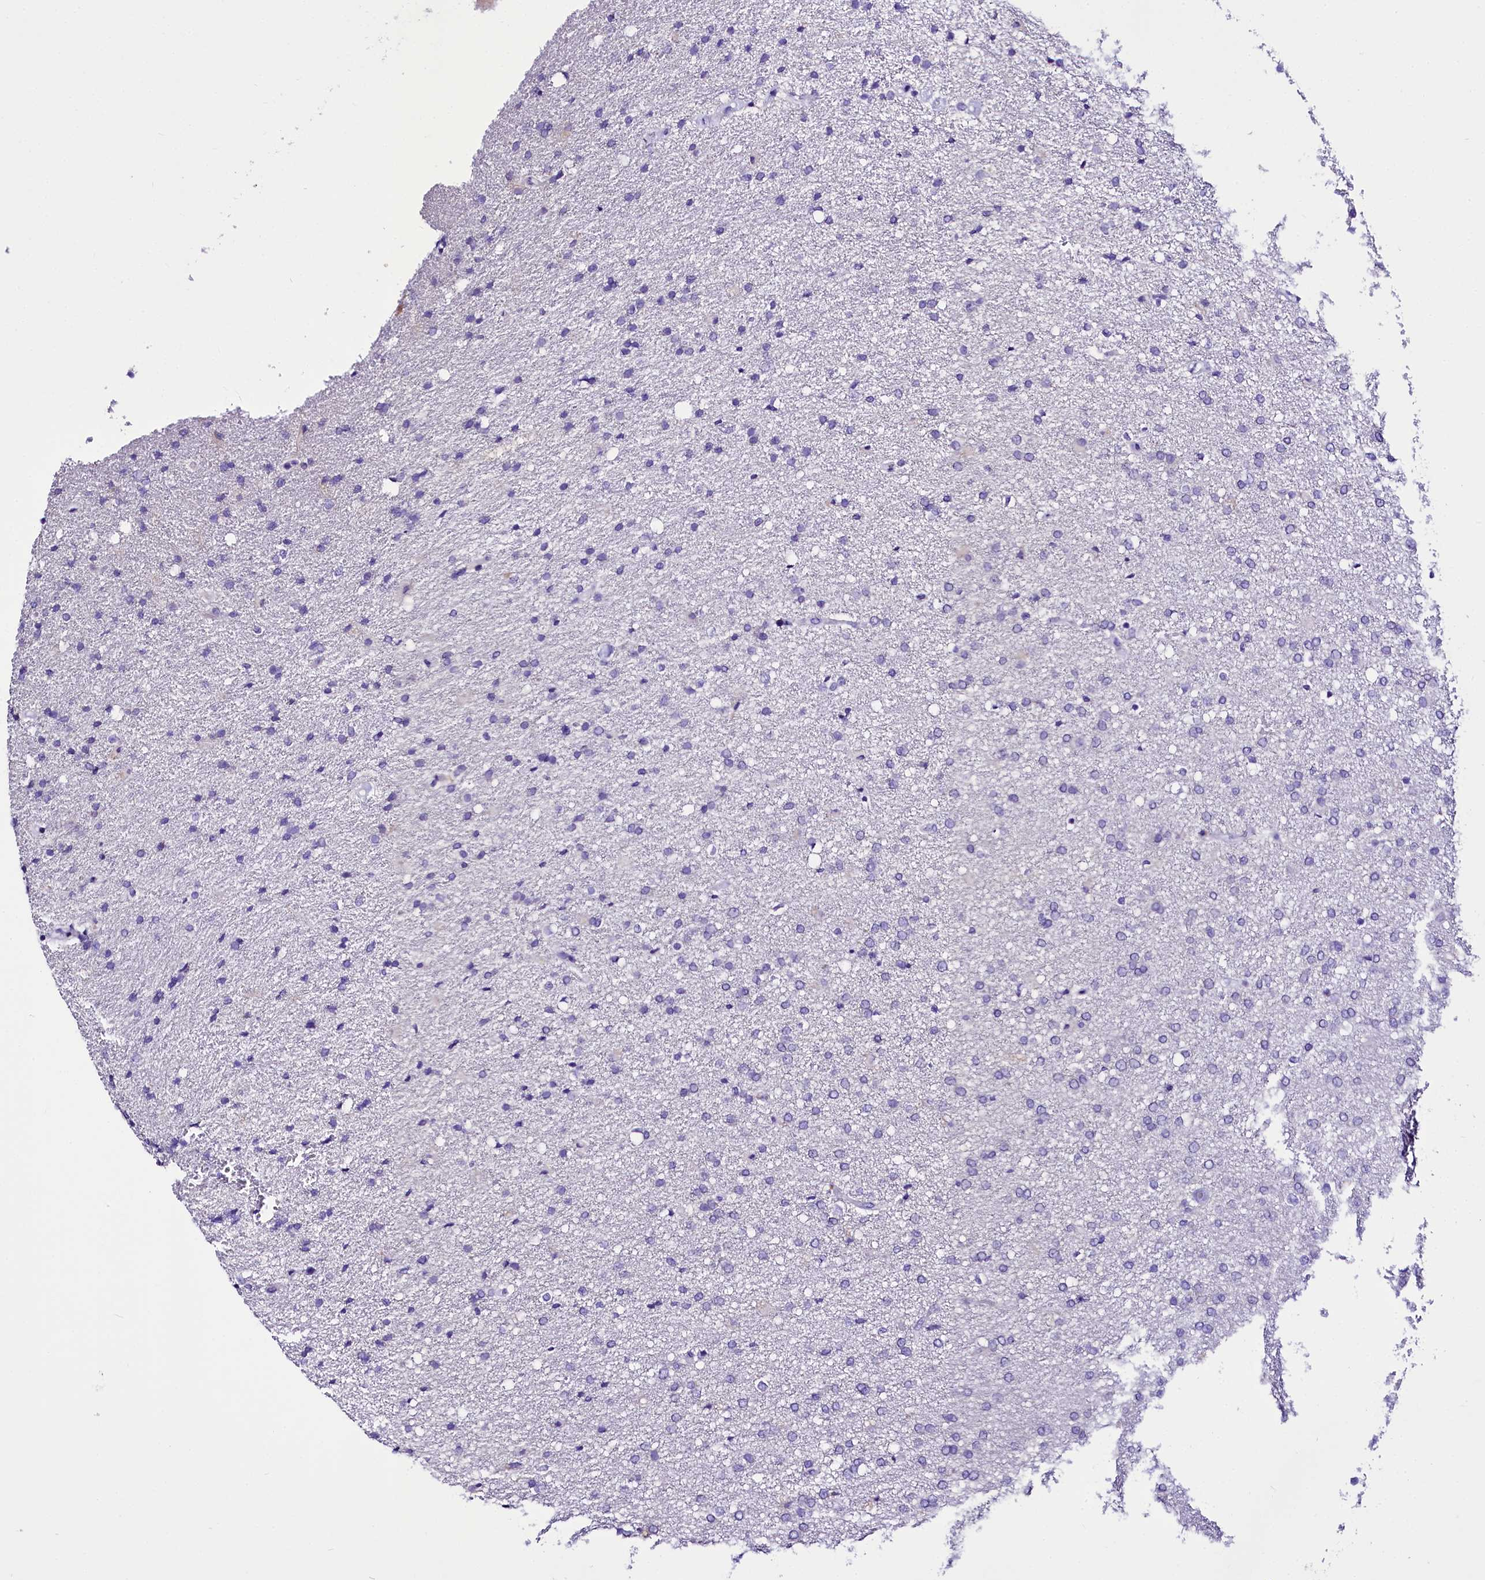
{"staining": {"intensity": "negative", "quantity": "none", "location": "none"}, "tissue": "glioma", "cell_type": "Tumor cells", "image_type": "cancer", "snomed": [{"axis": "morphology", "description": "Glioma, malignant, High grade"}, {"axis": "topography", "description": "Brain"}], "caption": "DAB immunohistochemical staining of high-grade glioma (malignant) demonstrates no significant positivity in tumor cells.", "gene": "A2ML1", "patient": {"sex": "male", "age": 72}}